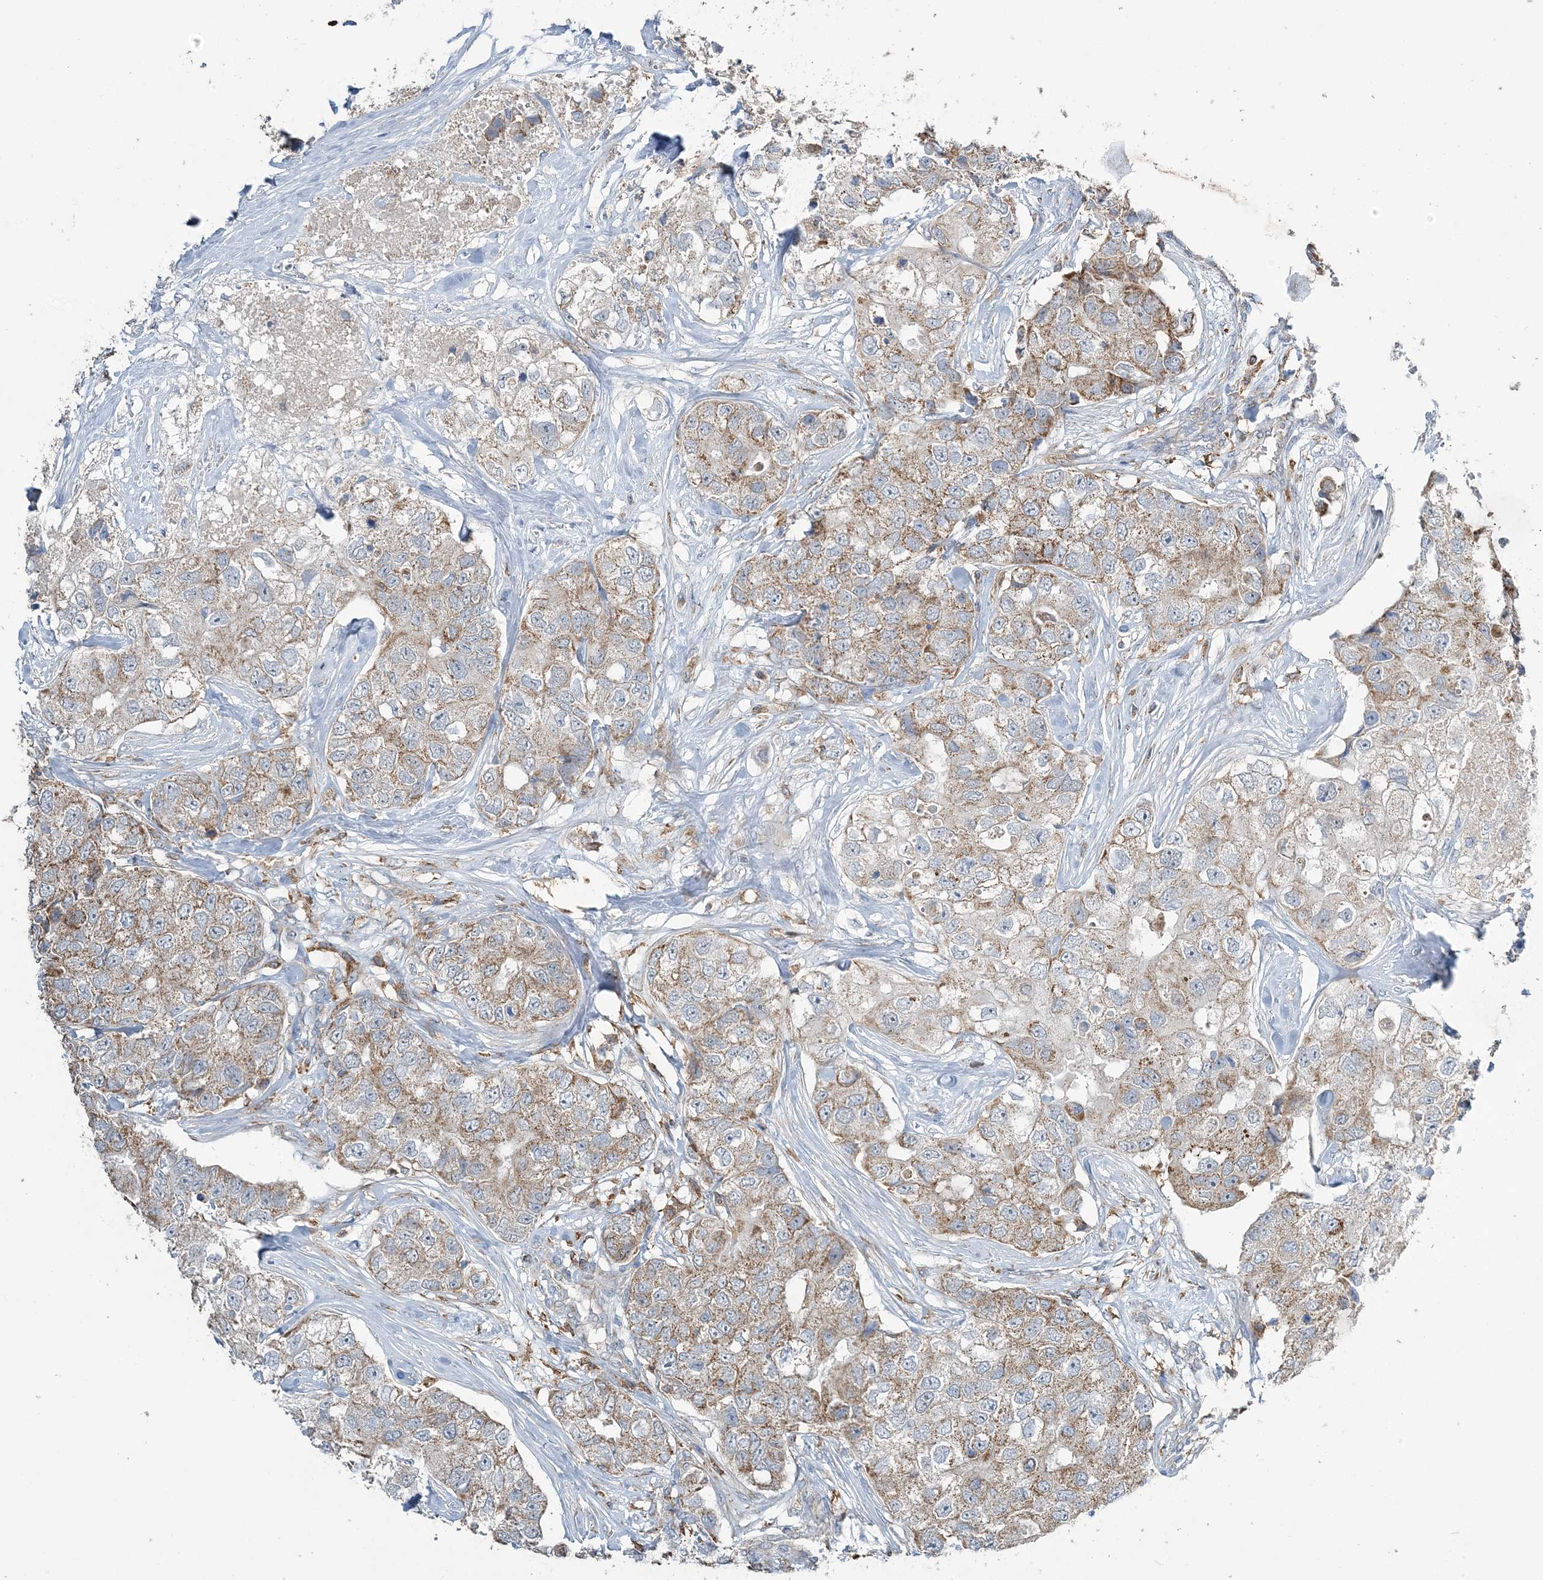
{"staining": {"intensity": "moderate", "quantity": ">75%", "location": "cytoplasmic/membranous"}, "tissue": "breast cancer", "cell_type": "Tumor cells", "image_type": "cancer", "snomed": [{"axis": "morphology", "description": "Duct carcinoma"}, {"axis": "topography", "description": "Breast"}], "caption": "Breast cancer (infiltrating ductal carcinoma) stained with a brown dye exhibits moderate cytoplasmic/membranous positive positivity in about >75% of tumor cells.", "gene": "TMLHE", "patient": {"sex": "female", "age": 62}}